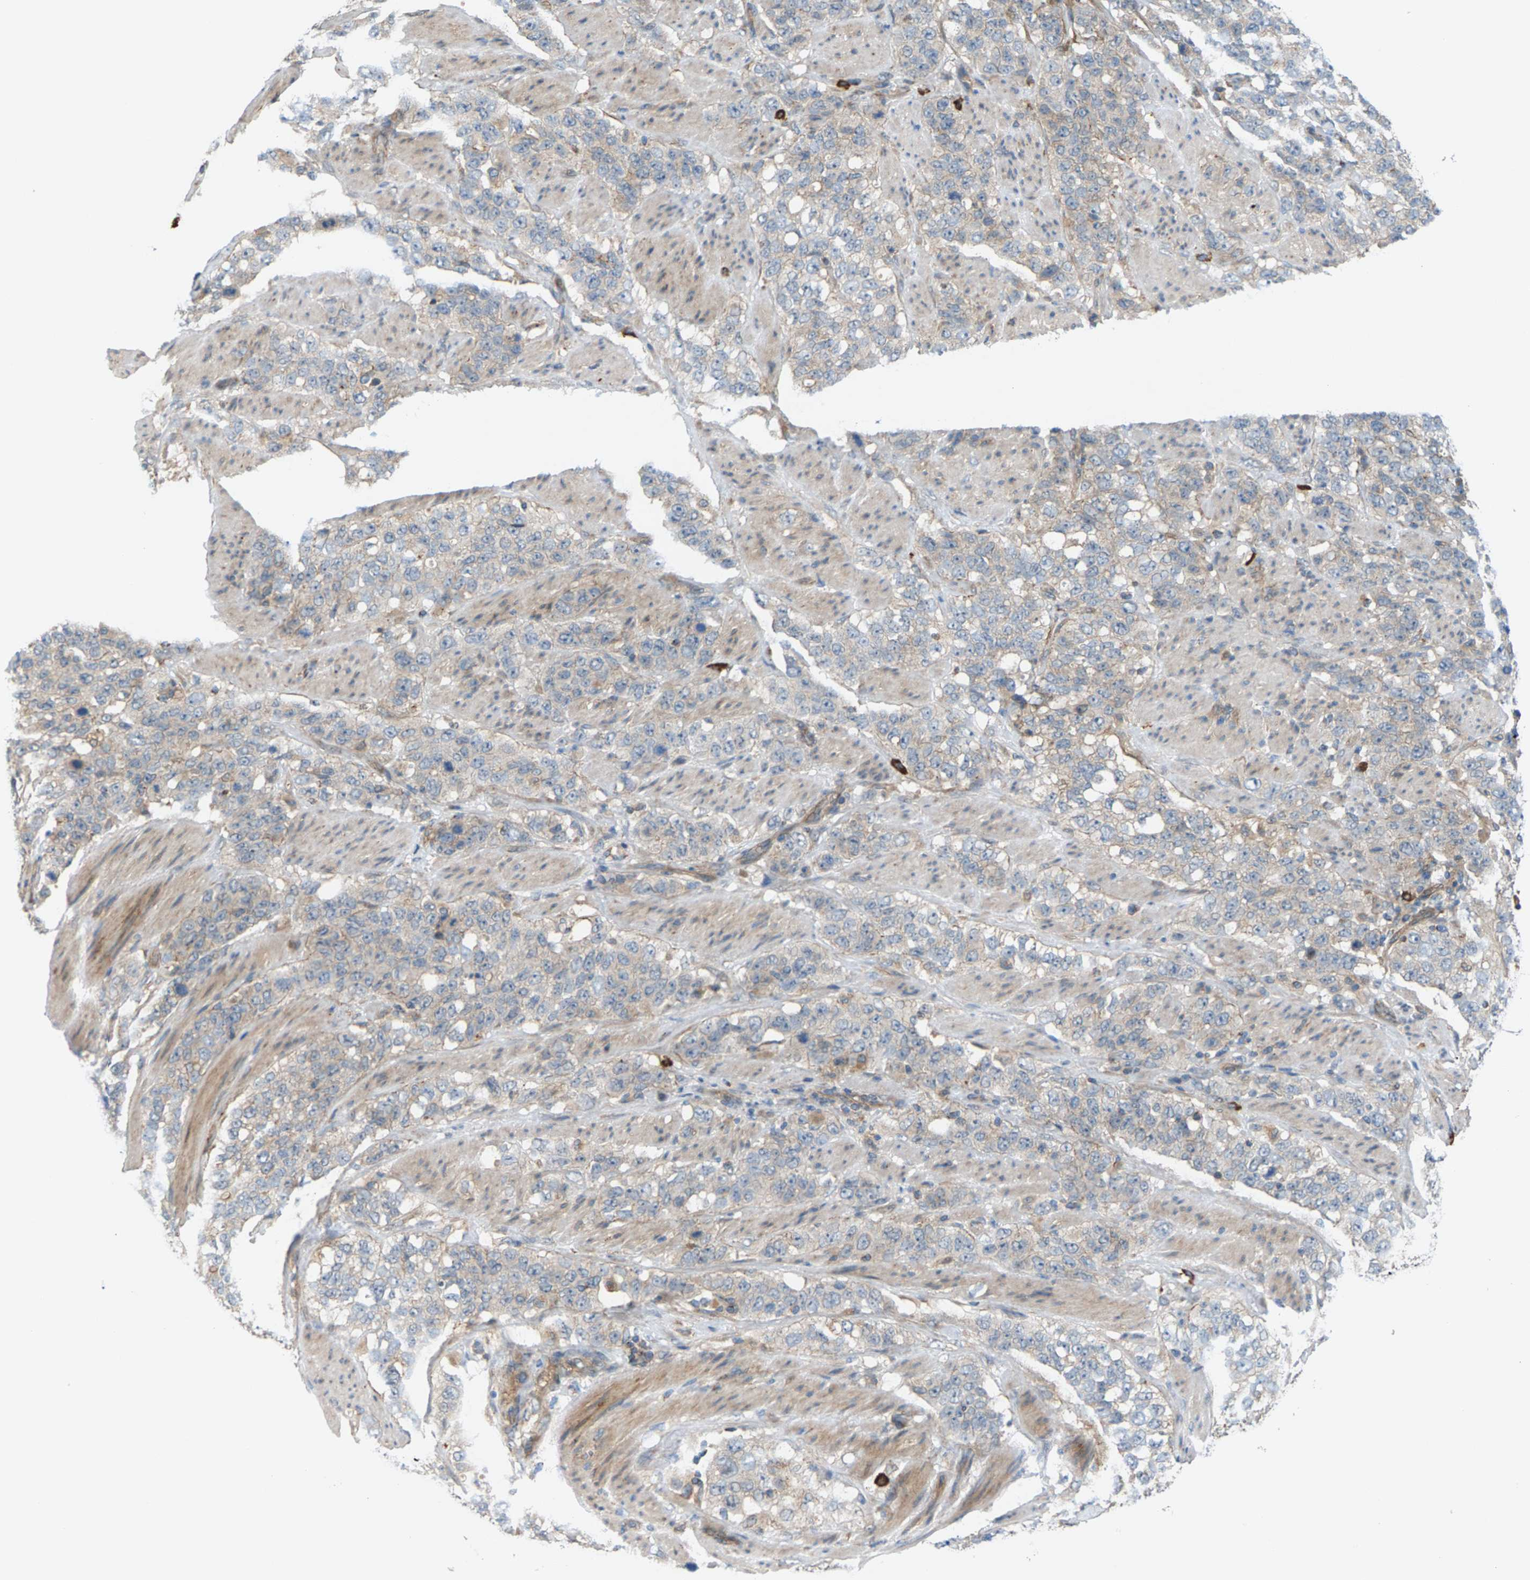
{"staining": {"intensity": "weak", "quantity": "<25%", "location": "cytoplasmic/membranous"}, "tissue": "stomach cancer", "cell_type": "Tumor cells", "image_type": "cancer", "snomed": [{"axis": "morphology", "description": "Adenocarcinoma, NOS"}, {"axis": "topography", "description": "Stomach"}], "caption": "Micrograph shows no significant protein staining in tumor cells of stomach cancer (adenocarcinoma).", "gene": "PDCL", "patient": {"sex": "male", "age": 48}}